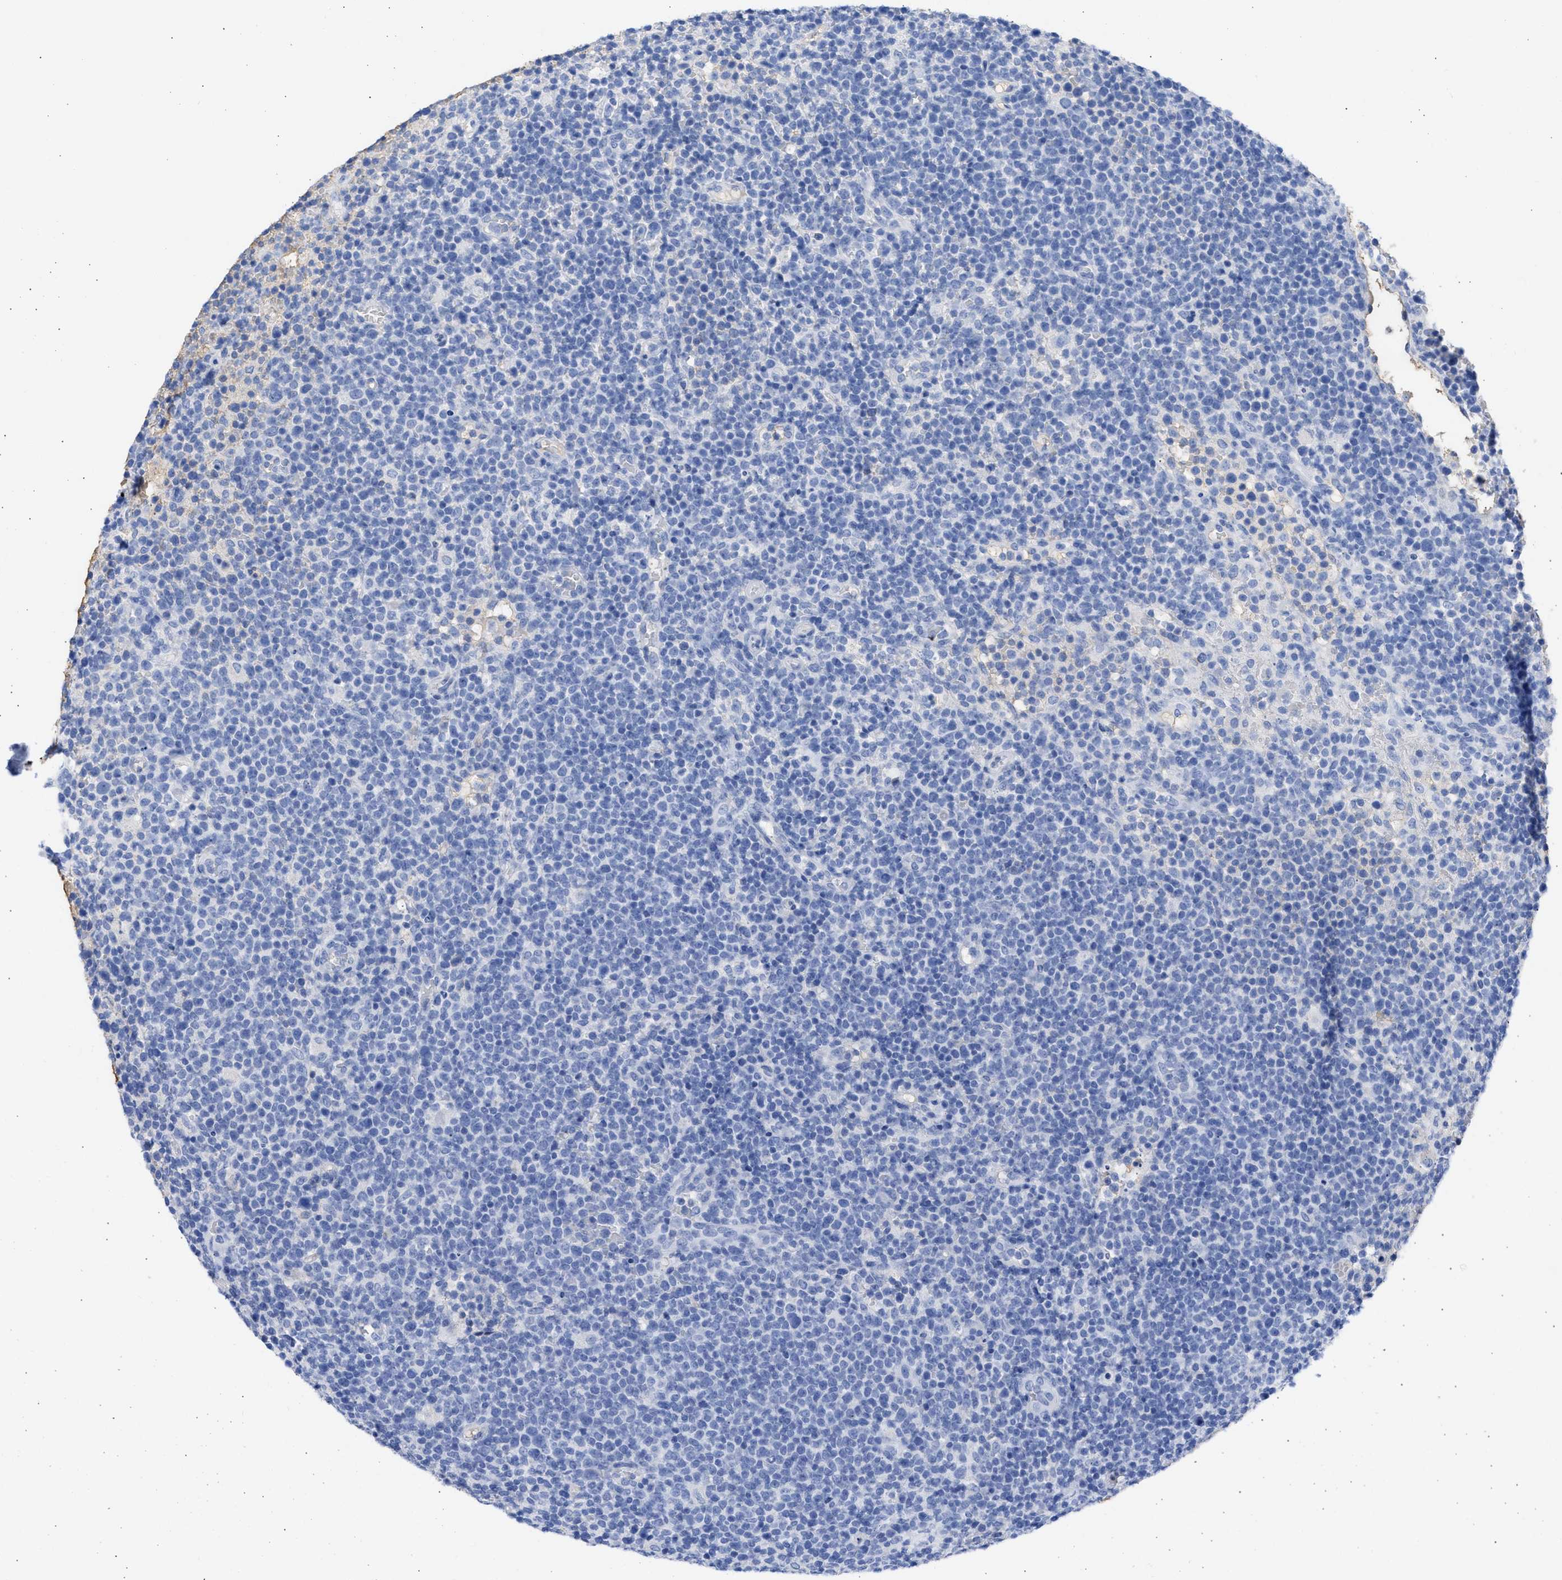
{"staining": {"intensity": "negative", "quantity": "none", "location": "none"}, "tissue": "lymphoma", "cell_type": "Tumor cells", "image_type": "cancer", "snomed": [{"axis": "morphology", "description": "Malignant lymphoma, non-Hodgkin's type, High grade"}, {"axis": "topography", "description": "Lymph node"}], "caption": "Photomicrograph shows no protein positivity in tumor cells of lymphoma tissue. Brightfield microscopy of immunohistochemistry (IHC) stained with DAB (3,3'-diaminobenzidine) (brown) and hematoxylin (blue), captured at high magnification.", "gene": "RSPH1", "patient": {"sex": "male", "age": 61}}